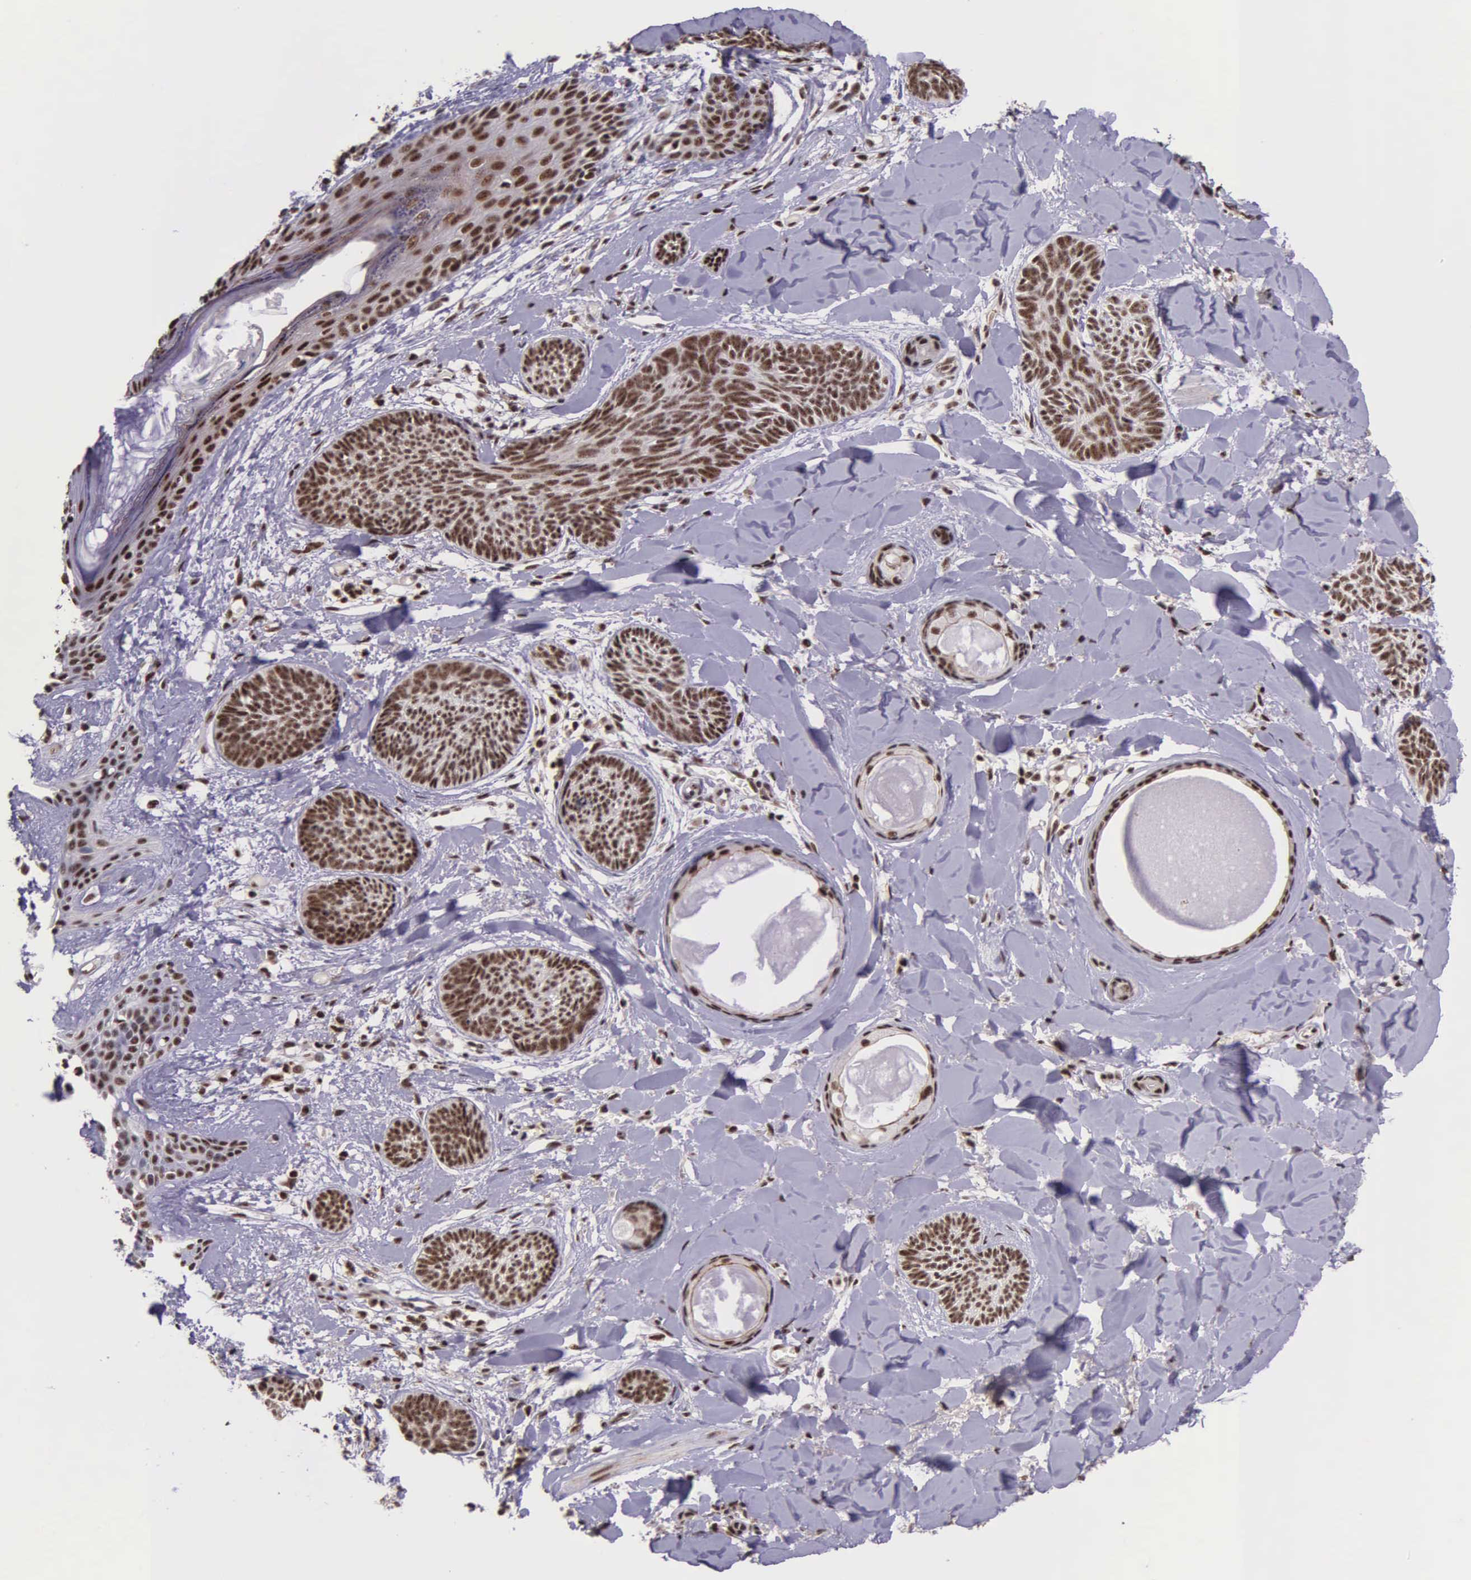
{"staining": {"intensity": "moderate", "quantity": ">75%", "location": "nuclear"}, "tissue": "skin cancer", "cell_type": "Tumor cells", "image_type": "cancer", "snomed": [{"axis": "morphology", "description": "Basal cell carcinoma"}, {"axis": "topography", "description": "Skin"}], "caption": "There is medium levels of moderate nuclear staining in tumor cells of skin cancer, as demonstrated by immunohistochemical staining (brown color).", "gene": "FAM47A", "patient": {"sex": "female", "age": 81}}